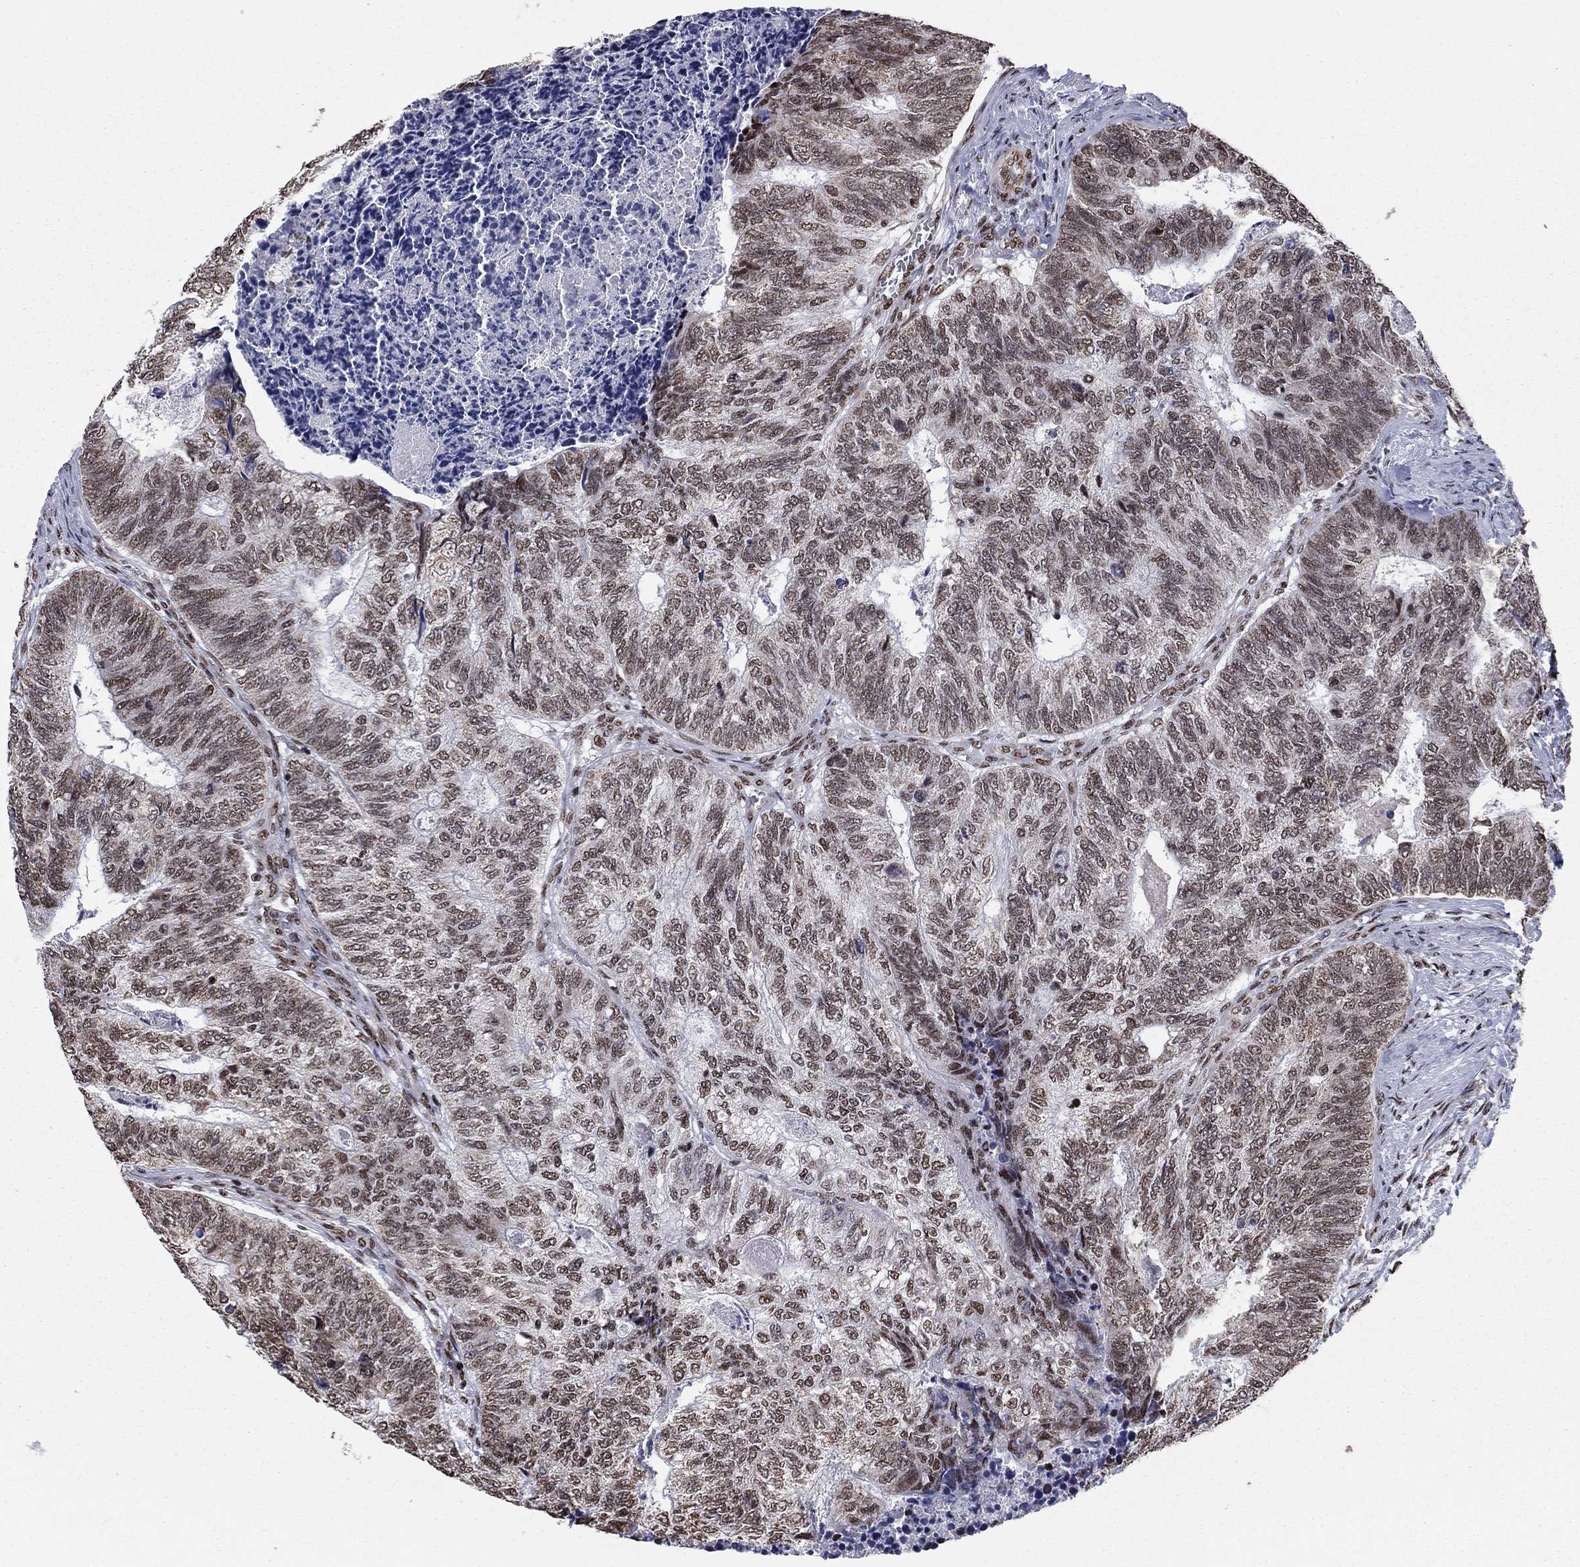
{"staining": {"intensity": "weak", "quantity": ">75%", "location": "cytoplasmic/membranous,nuclear"}, "tissue": "colorectal cancer", "cell_type": "Tumor cells", "image_type": "cancer", "snomed": [{"axis": "morphology", "description": "Adenocarcinoma, NOS"}, {"axis": "topography", "description": "Colon"}], "caption": "A low amount of weak cytoplasmic/membranous and nuclear staining is present in about >75% of tumor cells in colorectal cancer tissue. (DAB IHC with brightfield microscopy, high magnification).", "gene": "N4BP2", "patient": {"sex": "female", "age": 67}}